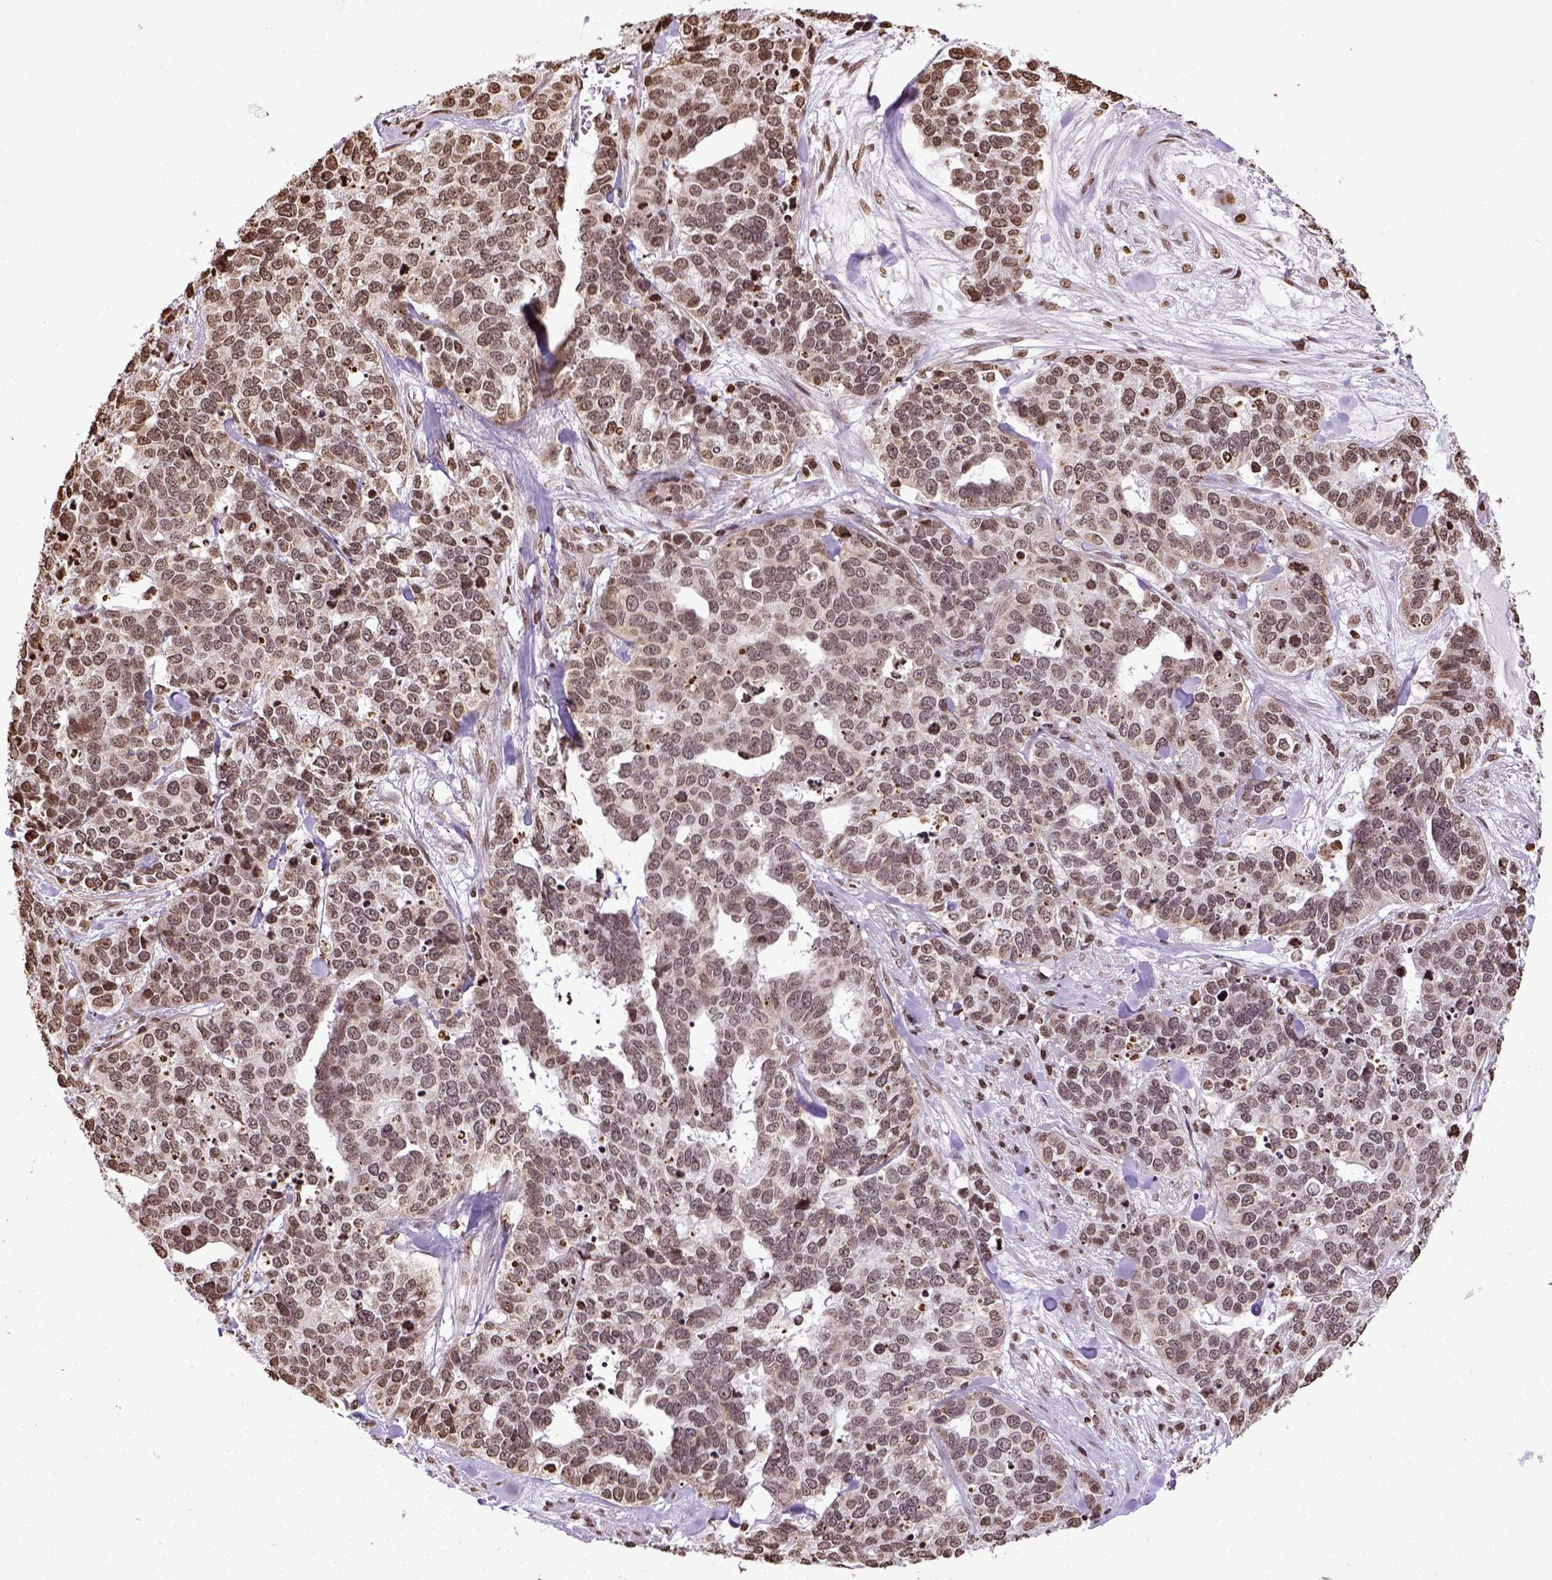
{"staining": {"intensity": "weak", "quantity": ">75%", "location": "nuclear"}, "tissue": "ovarian cancer", "cell_type": "Tumor cells", "image_type": "cancer", "snomed": [{"axis": "morphology", "description": "Carcinoma, endometroid"}, {"axis": "topography", "description": "Ovary"}], "caption": "Ovarian endometroid carcinoma stained with immunohistochemistry reveals weak nuclear staining in about >75% of tumor cells.", "gene": "ZNF75D", "patient": {"sex": "female", "age": 65}}